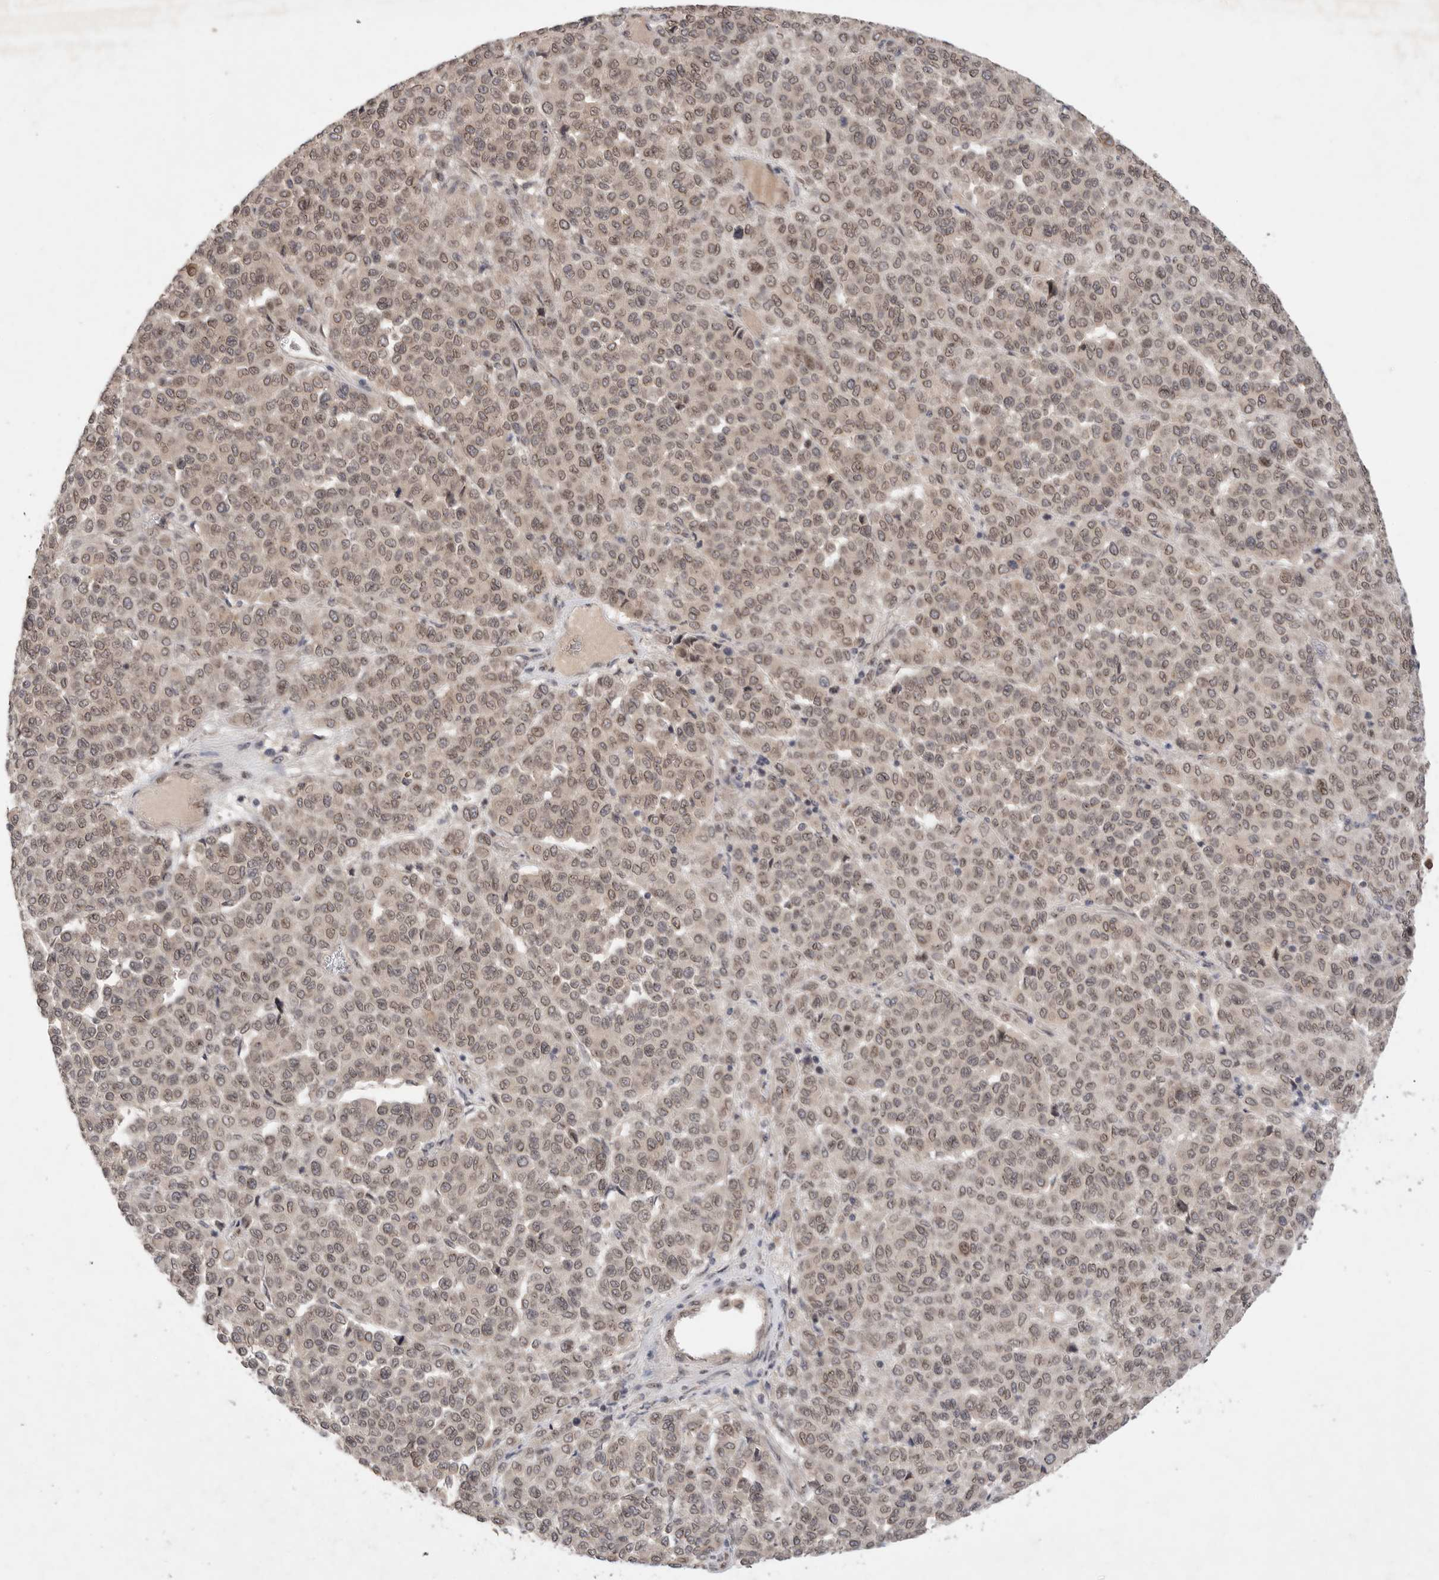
{"staining": {"intensity": "weak", "quantity": ">75%", "location": "nuclear"}, "tissue": "melanoma", "cell_type": "Tumor cells", "image_type": "cancer", "snomed": [{"axis": "morphology", "description": "Malignant melanoma, Metastatic site"}, {"axis": "topography", "description": "Pancreas"}], "caption": "A histopathology image of melanoma stained for a protein demonstrates weak nuclear brown staining in tumor cells.", "gene": "LEMD3", "patient": {"sex": "female", "age": 30}}